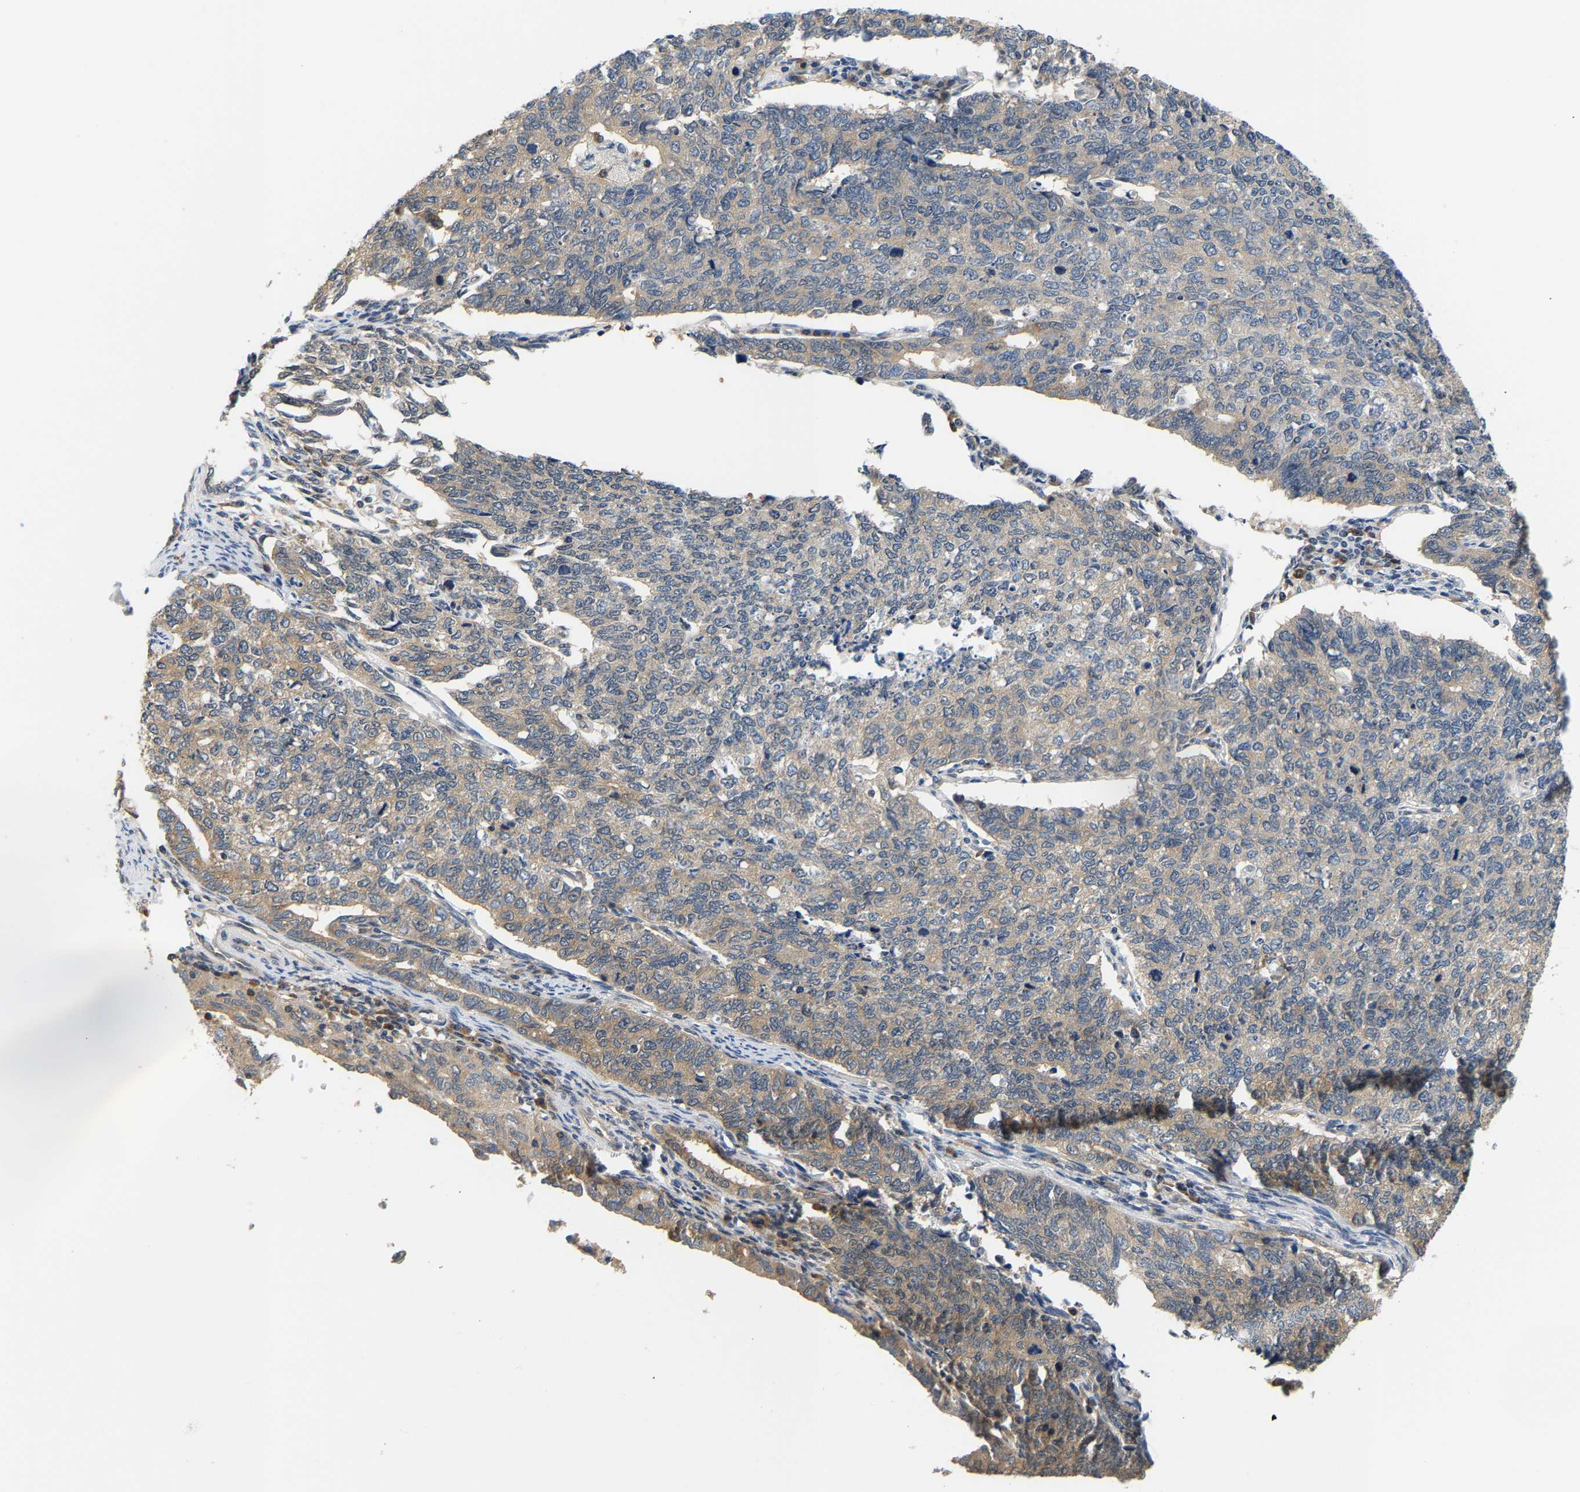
{"staining": {"intensity": "weak", "quantity": ">75%", "location": "cytoplasmic/membranous"}, "tissue": "cervical cancer", "cell_type": "Tumor cells", "image_type": "cancer", "snomed": [{"axis": "morphology", "description": "Squamous cell carcinoma, NOS"}, {"axis": "topography", "description": "Cervix"}], "caption": "Squamous cell carcinoma (cervical) stained for a protein displays weak cytoplasmic/membranous positivity in tumor cells. The staining was performed using DAB (3,3'-diaminobenzidine) to visualize the protein expression in brown, while the nuclei were stained in blue with hematoxylin (Magnification: 20x).", "gene": "ARHGEF12", "patient": {"sex": "female", "age": 63}}